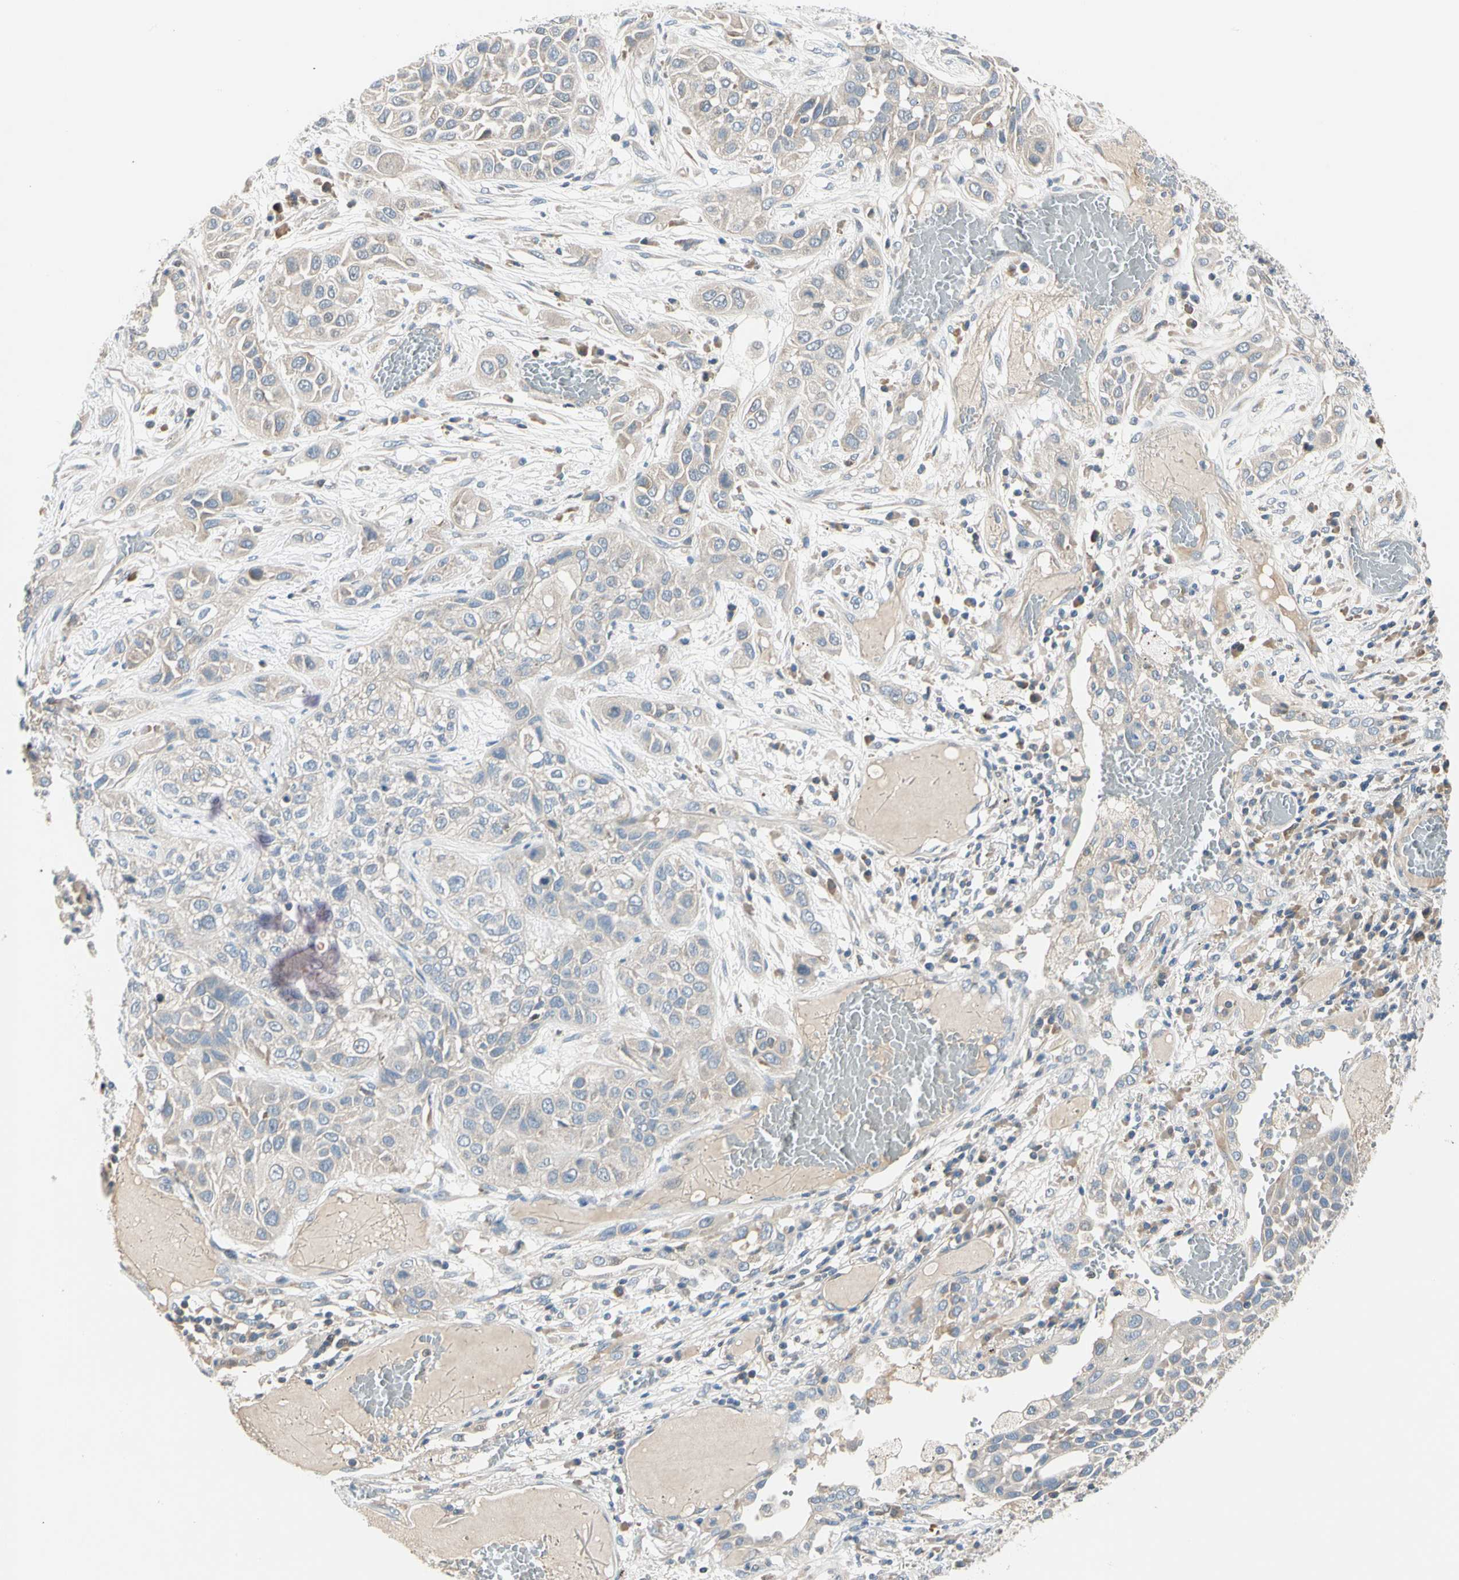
{"staining": {"intensity": "weak", "quantity": "25%-75%", "location": "cytoplasmic/membranous"}, "tissue": "lung cancer", "cell_type": "Tumor cells", "image_type": "cancer", "snomed": [{"axis": "morphology", "description": "Squamous cell carcinoma, NOS"}, {"axis": "topography", "description": "Lung"}], "caption": "Weak cytoplasmic/membranous positivity for a protein is seen in about 25%-75% of tumor cells of lung cancer (squamous cell carcinoma) using immunohistochemistry.", "gene": "GPR153", "patient": {"sex": "male", "age": 71}}